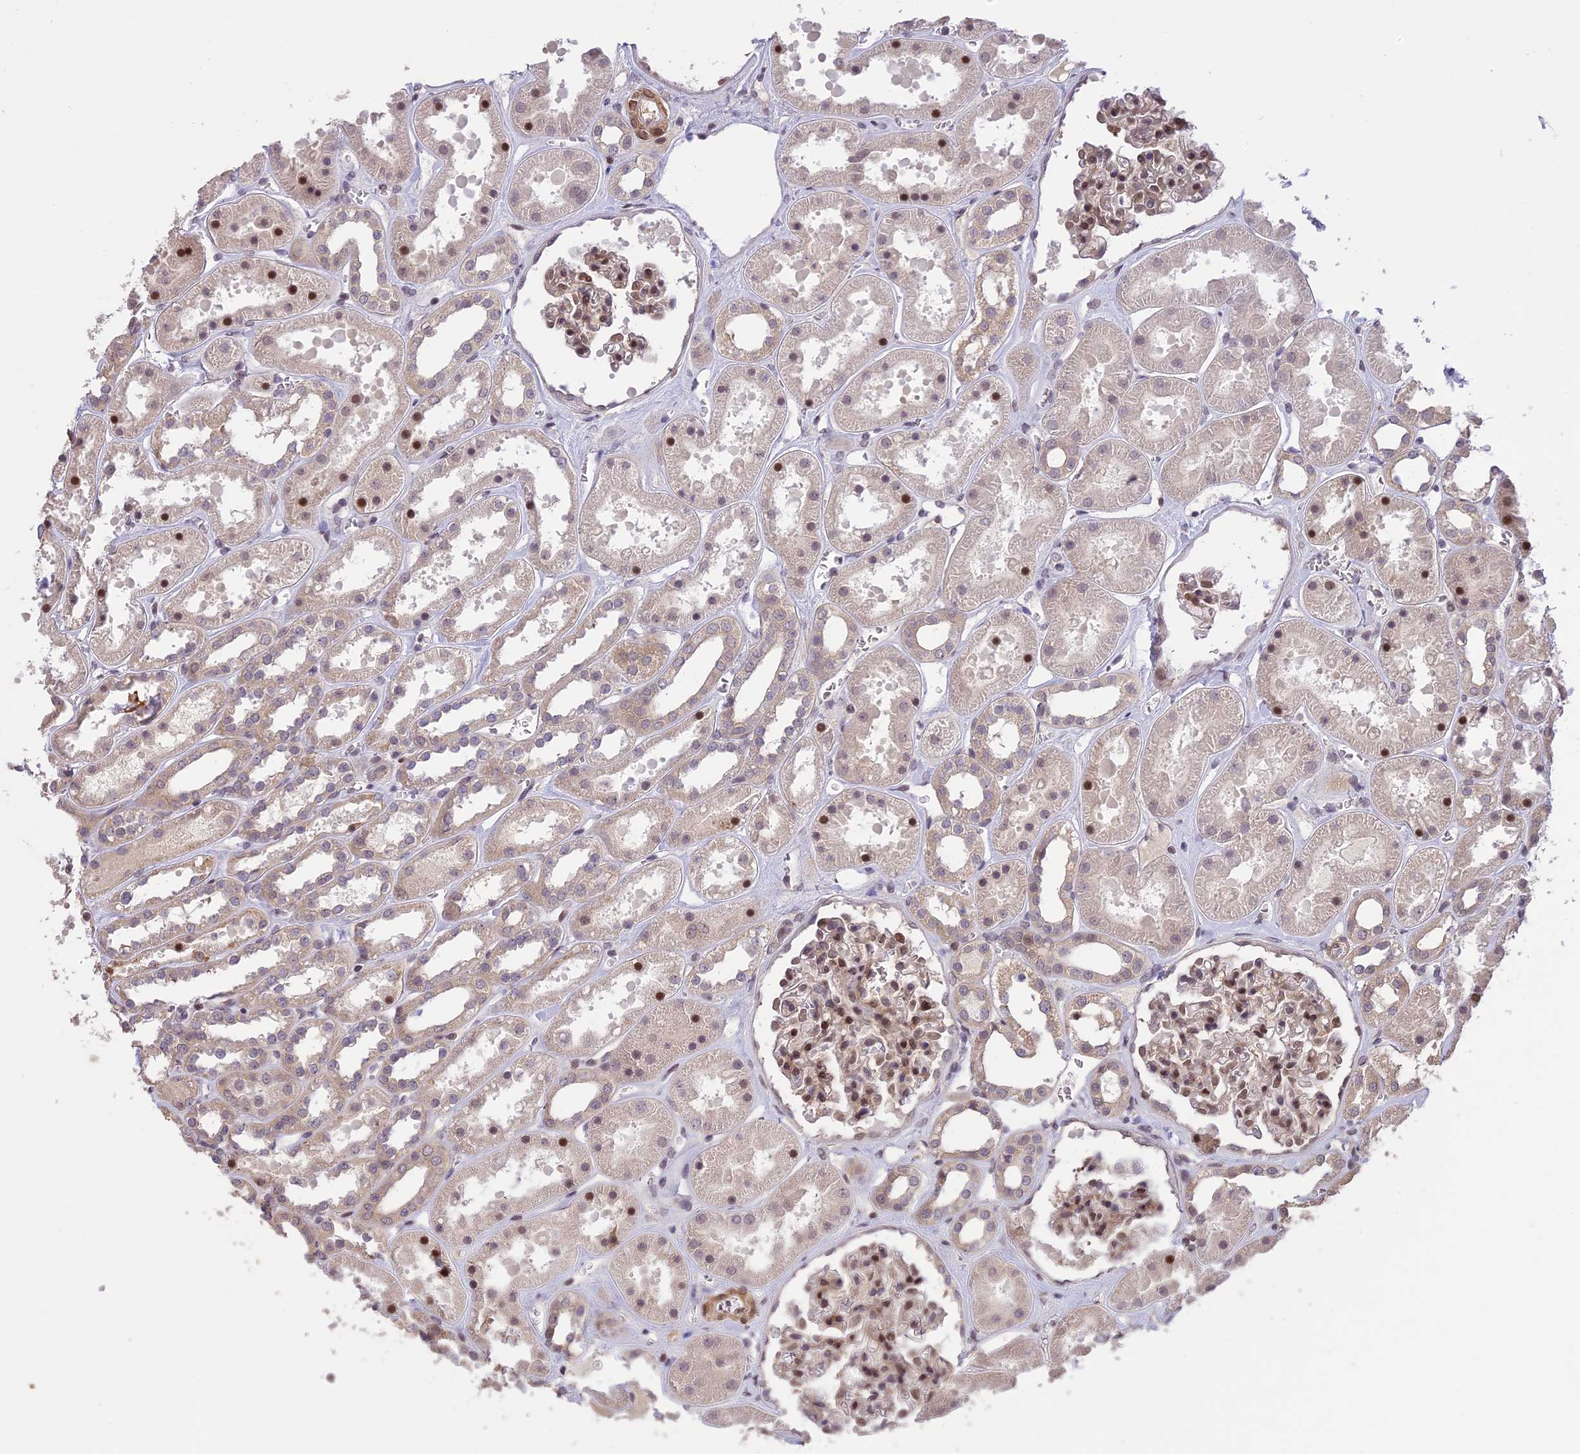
{"staining": {"intensity": "moderate", "quantity": "25%-75%", "location": "nuclear"}, "tissue": "kidney", "cell_type": "Cells in glomeruli", "image_type": "normal", "snomed": [{"axis": "morphology", "description": "Normal tissue, NOS"}, {"axis": "topography", "description": "Kidney"}], "caption": "IHC image of normal human kidney stained for a protein (brown), which reveals medium levels of moderate nuclear positivity in about 25%-75% of cells in glomeruli.", "gene": "PRELID2", "patient": {"sex": "female", "age": 41}}